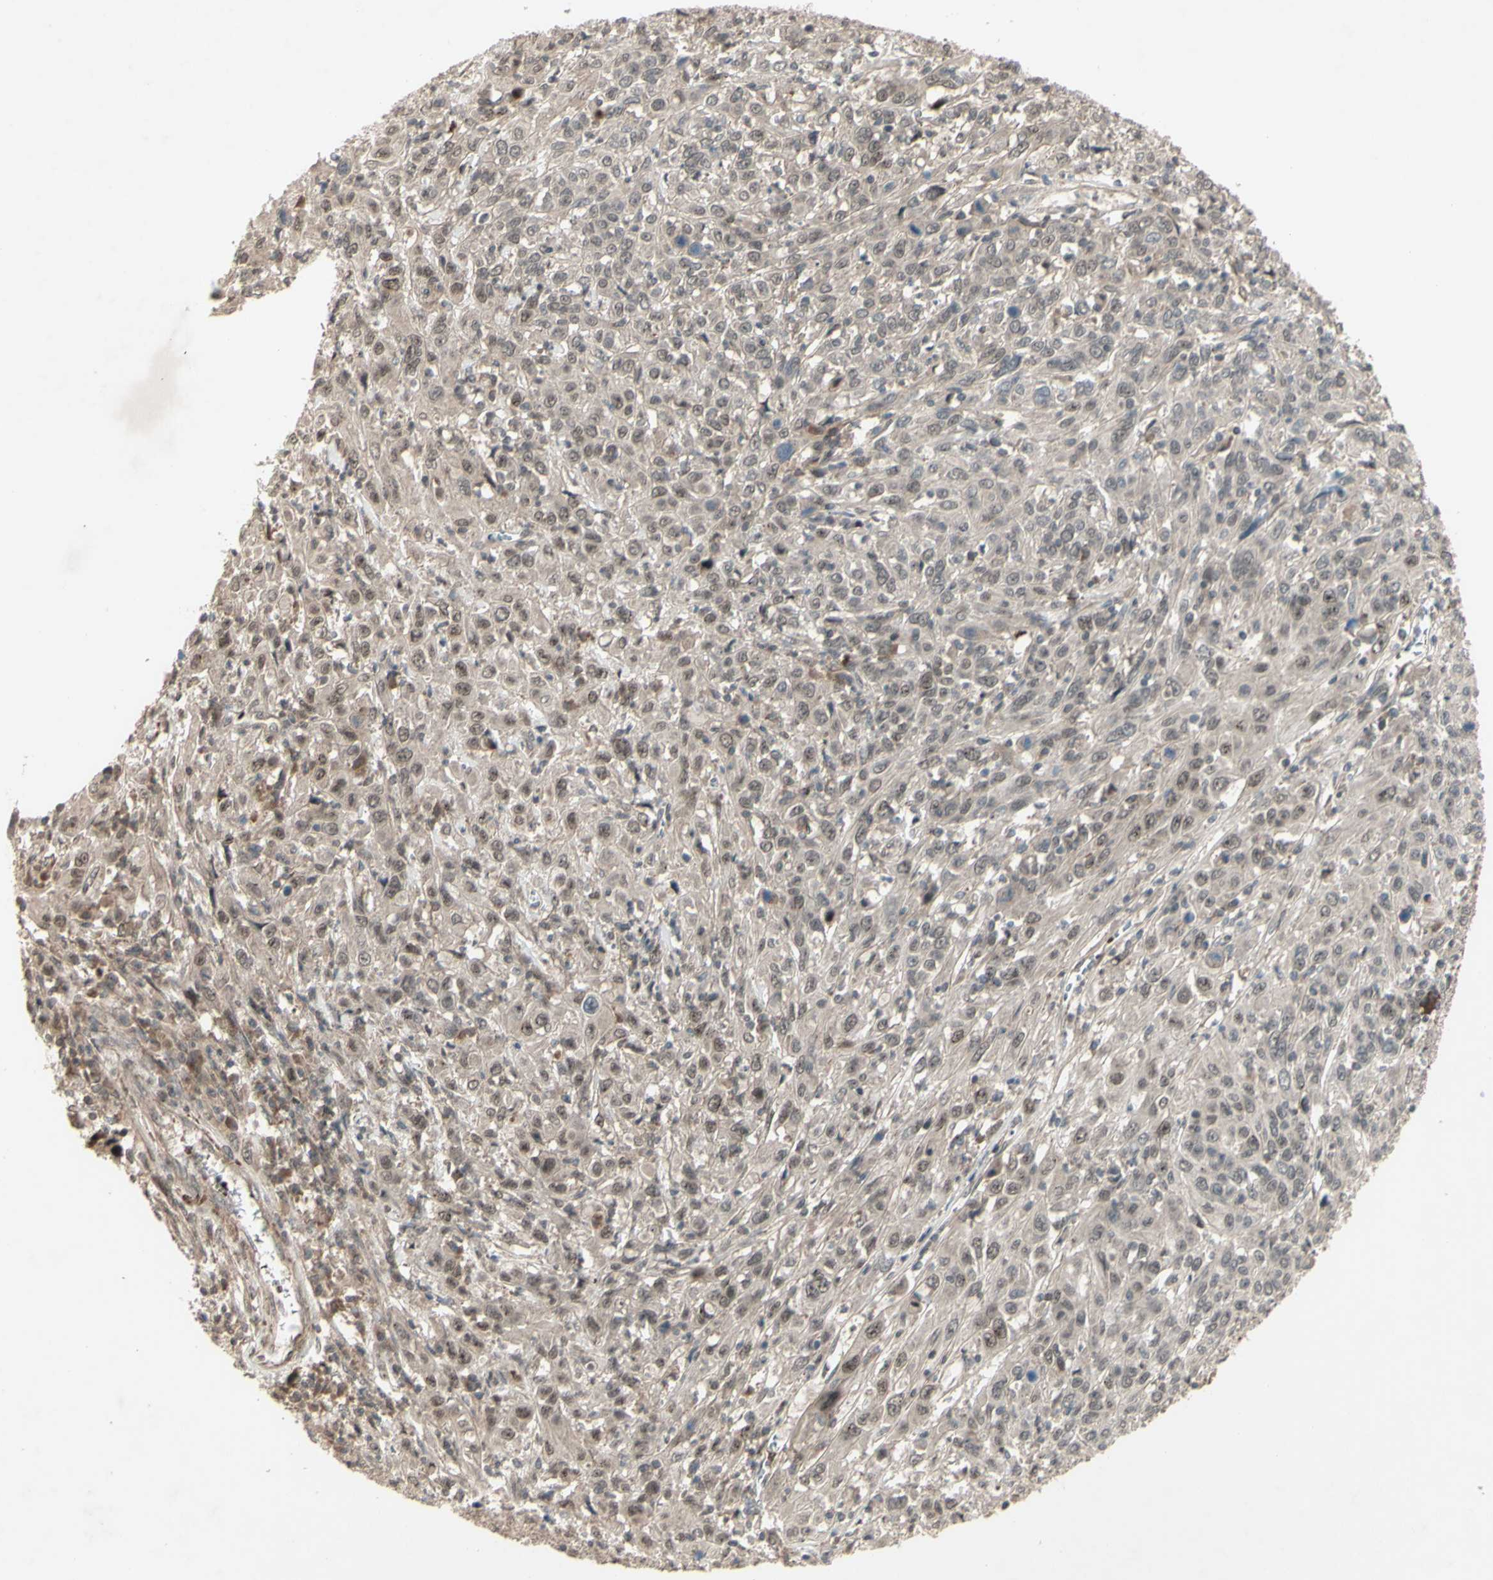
{"staining": {"intensity": "weak", "quantity": ">75%", "location": "cytoplasmic/membranous,nuclear"}, "tissue": "cervical cancer", "cell_type": "Tumor cells", "image_type": "cancer", "snomed": [{"axis": "morphology", "description": "Squamous cell carcinoma, NOS"}, {"axis": "topography", "description": "Cervix"}], "caption": "An immunohistochemistry (IHC) image of tumor tissue is shown. Protein staining in brown highlights weak cytoplasmic/membranous and nuclear positivity in cervical cancer (squamous cell carcinoma) within tumor cells. The protein of interest is stained brown, and the nuclei are stained in blue (DAB IHC with brightfield microscopy, high magnification).", "gene": "MLF2", "patient": {"sex": "female", "age": 46}}